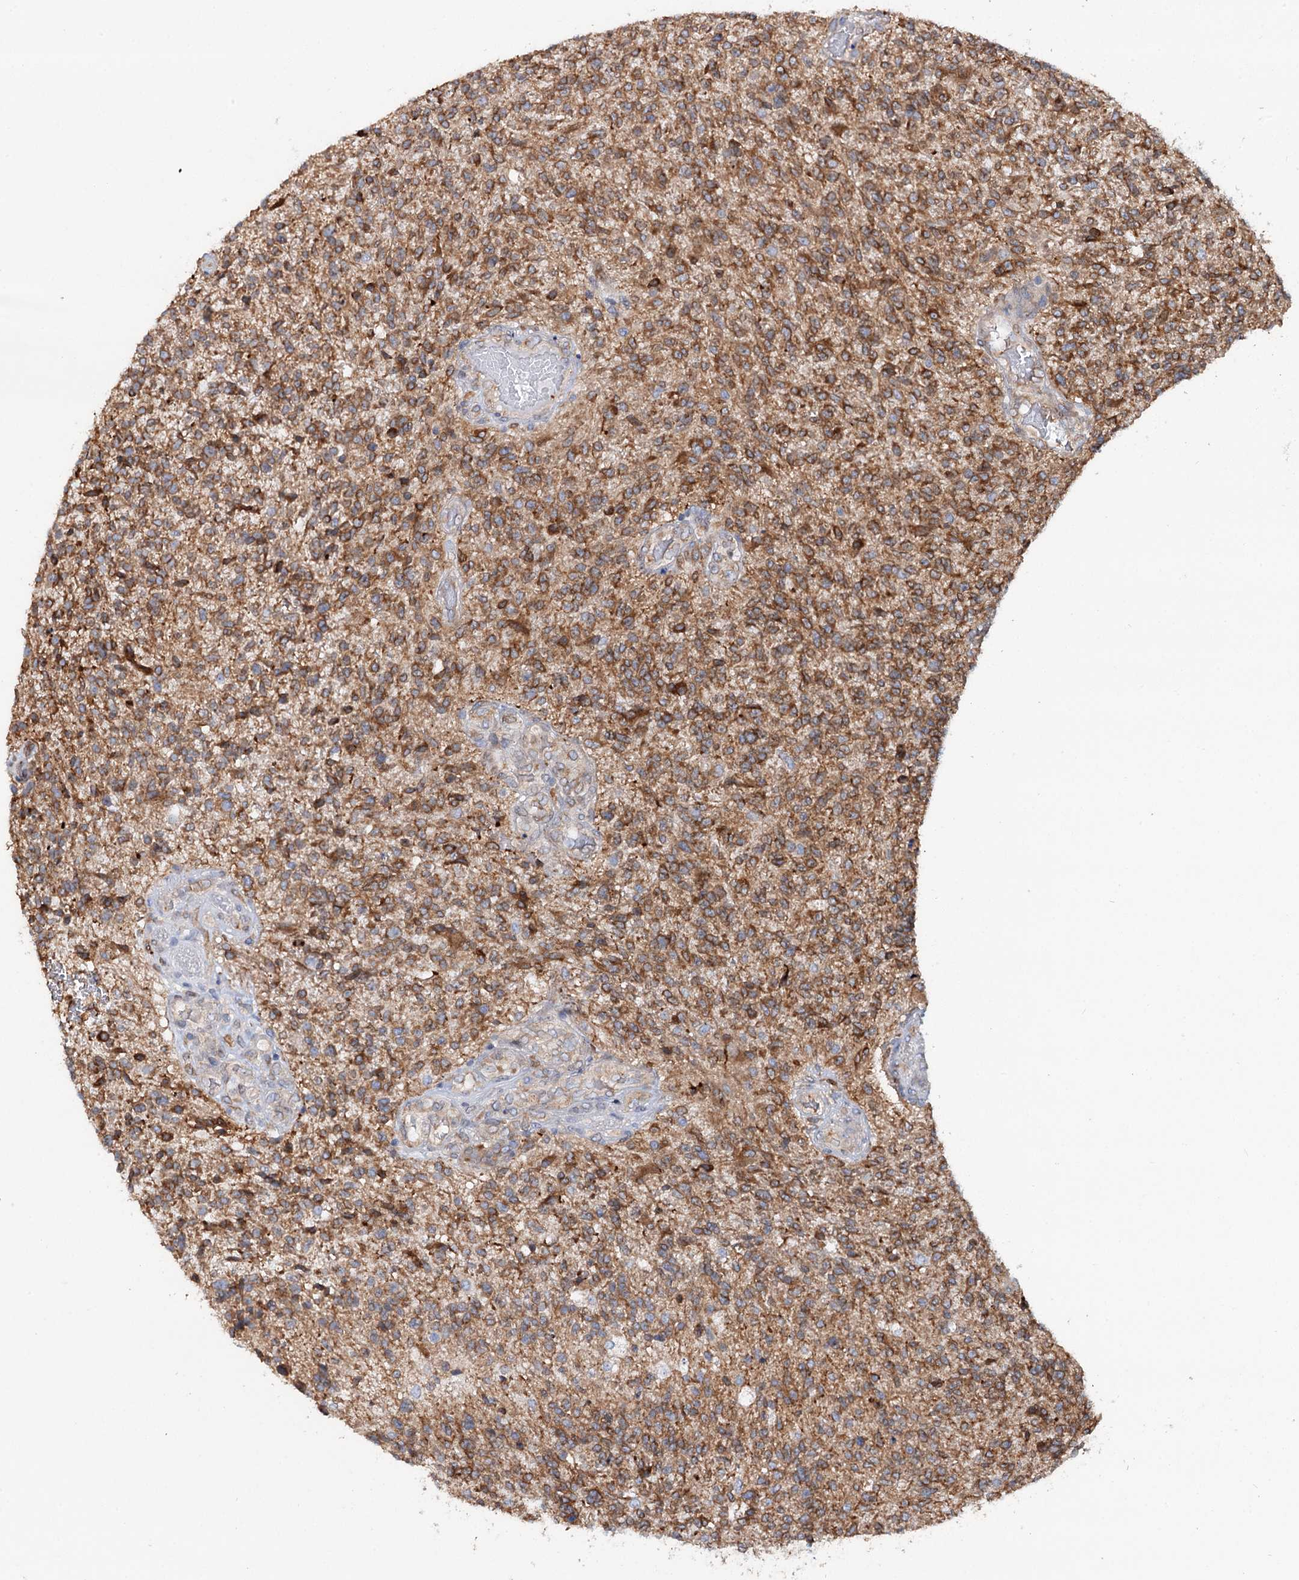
{"staining": {"intensity": "moderate", "quantity": ">75%", "location": "cytoplasmic/membranous"}, "tissue": "glioma", "cell_type": "Tumor cells", "image_type": "cancer", "snomed": [{"axis": "morphology", "description": "Glioma, malignant, High grade"}, {"axis": "topography", "description": "Brain"}], "caption": "Moderate cytoplasmic/membranous expression is identified in approximately >75% of tumor cells in glioma.", "gene": "PTDSS2", "patient": {"sex": "male", "age": 56}}